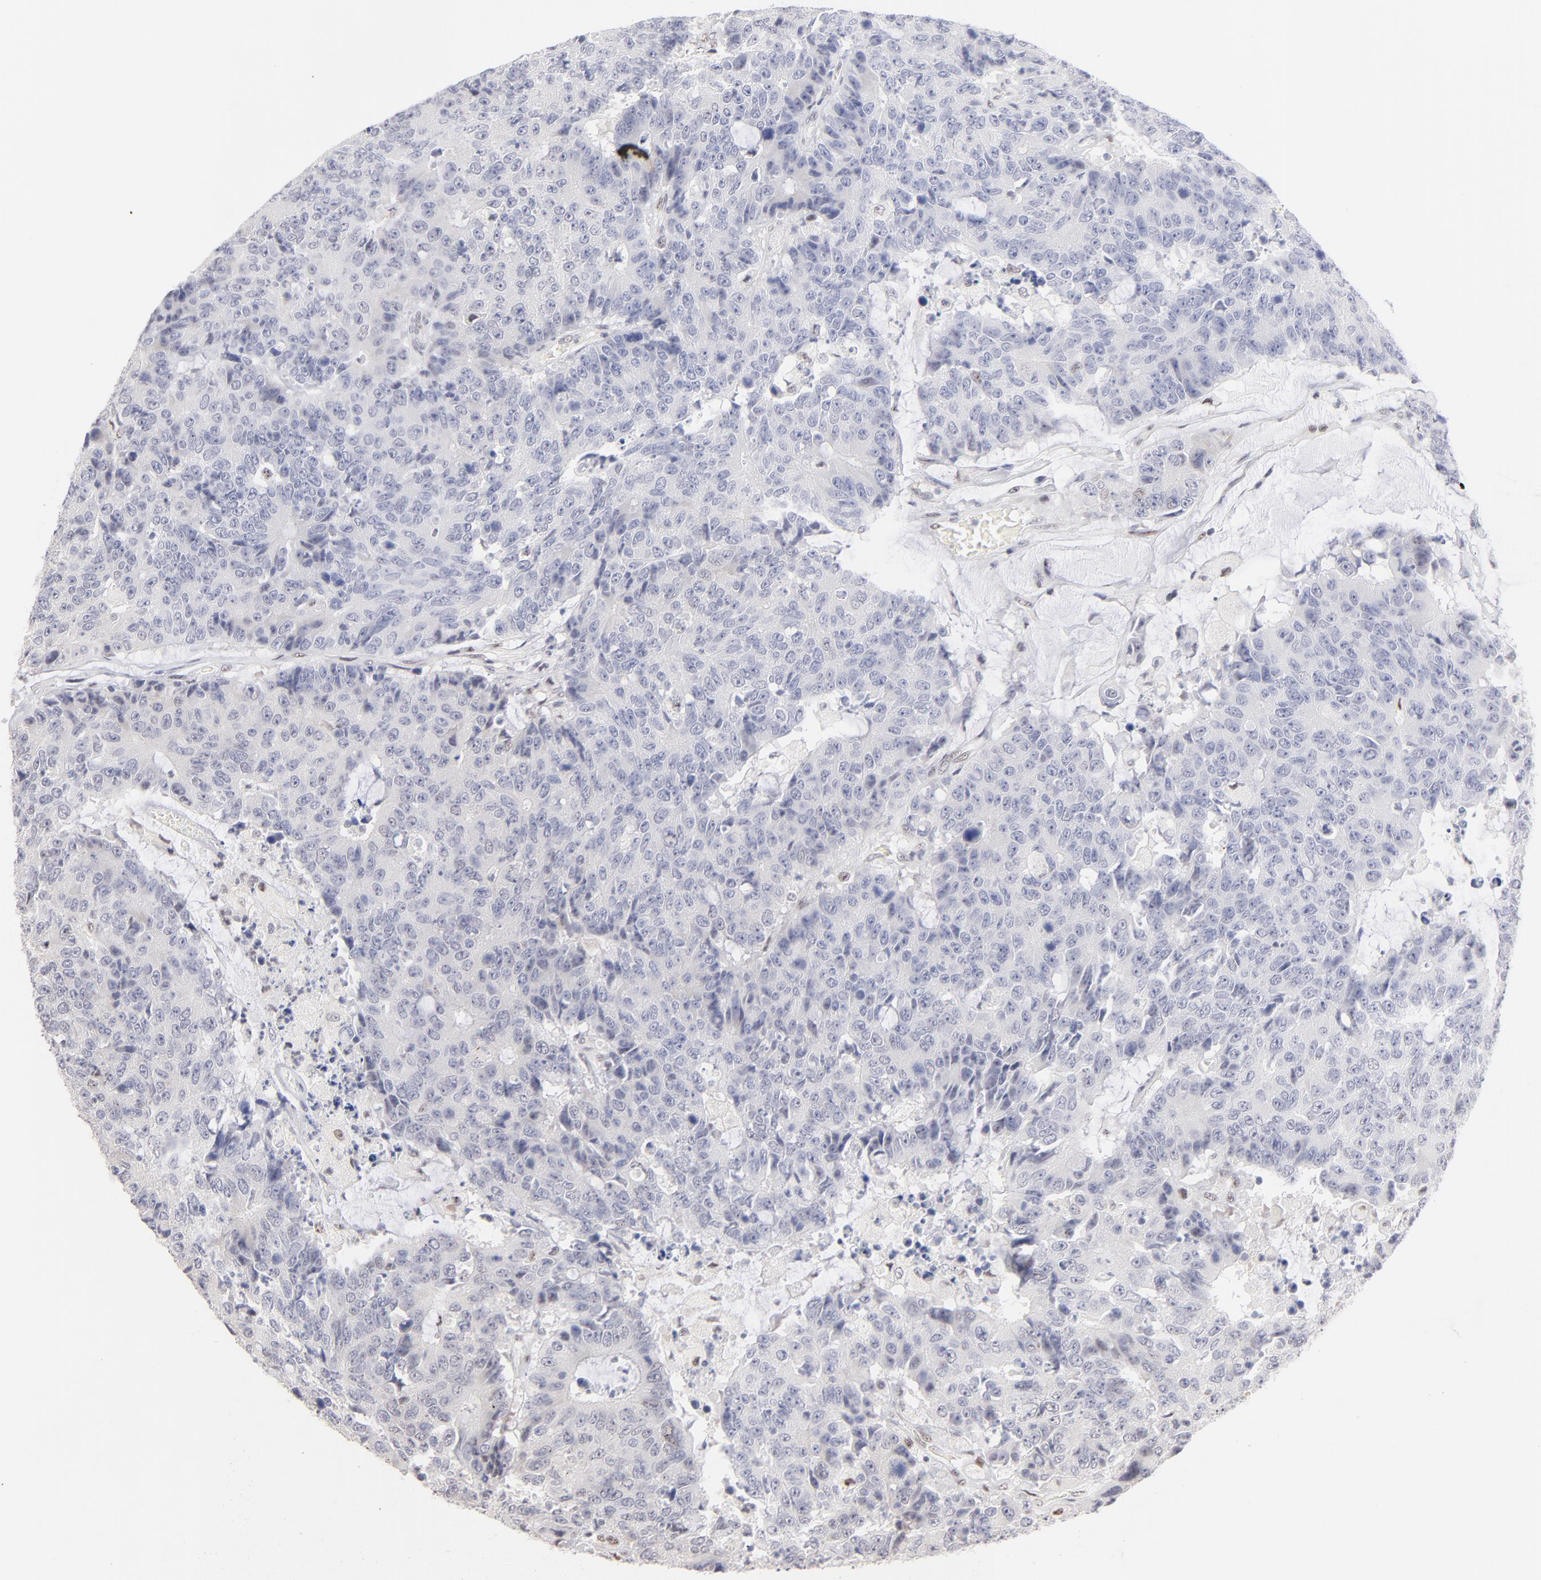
{"staining": {"intensity": "negative", "quantity": "none", "location": "none"}, "tissue": "colorectal cancer", "cell_type": "Tumor cells", "image_type": "cancer", "snomed": [{"axis": "morphology", "description": "Adenocarcinoma, NOS"}, {"axis": "topography", "description": "Colon"}], "caption": "An immunohistochemistry micrograph of colorectal cancer is shown. There is no staining in tumor cells of colorectal cancer.", "gene": "STAT3", "patient": {"sex": "female", "age": 86}}